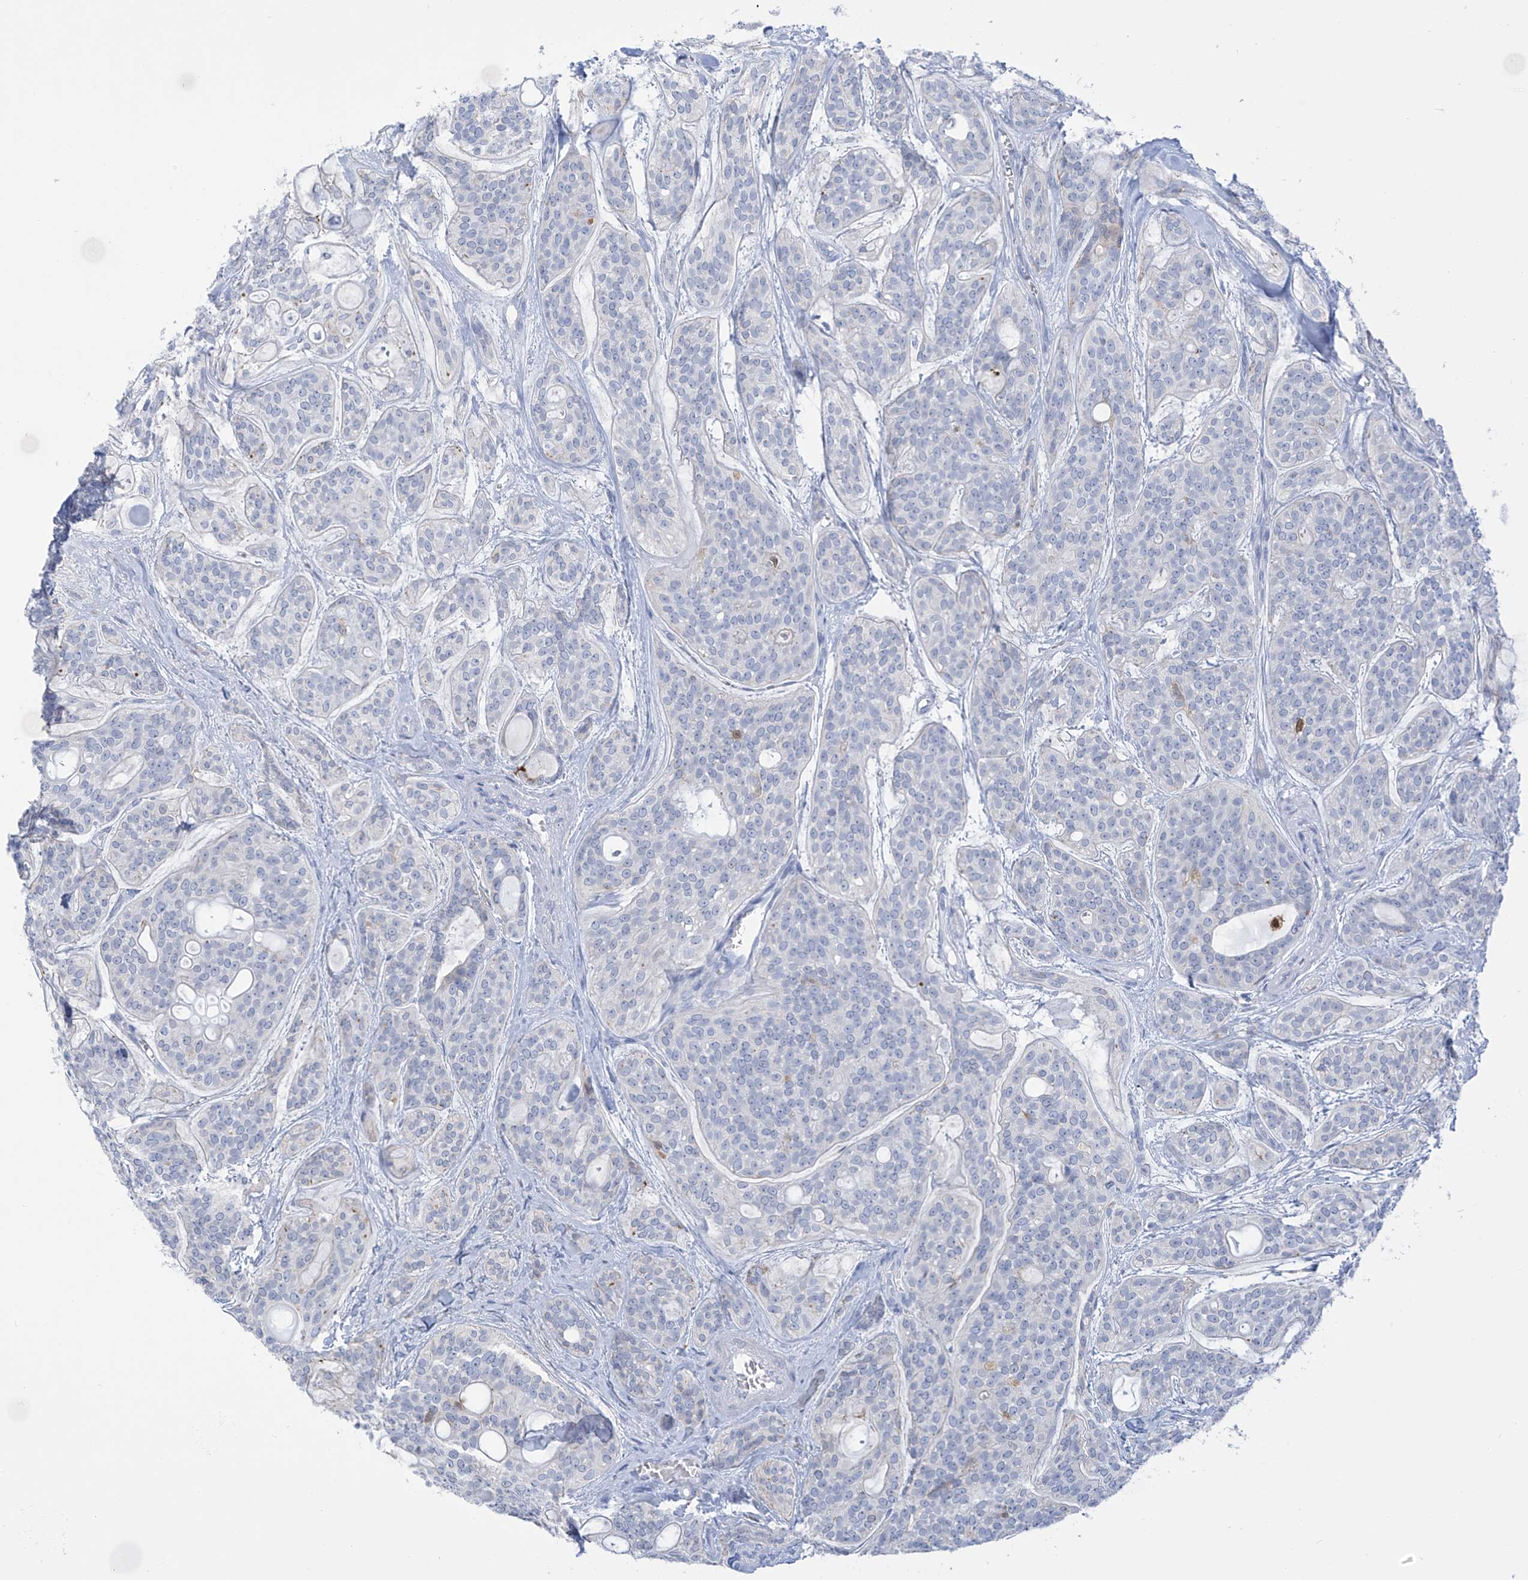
{"staining": {"intensity": "negative", "quantity": "none", "location": "none"}, "tissue": "head and neck cancer", "cell_type": "Tumor cells", "image_type": "cancer", "snomed": [{"axis": "morphology", "description": "Adenocarcinoma, NOS"}, {"axis": "topography", "description": "Head-Neck"}], "caption": "This is an immunohistochemistry (IHC) photomicrograph of head and neck cancer (adenocarcinoma). There is no staining in tumor cells.", "gene": "TRMT2B", "patient": {"sex": "male", "age": 66}}